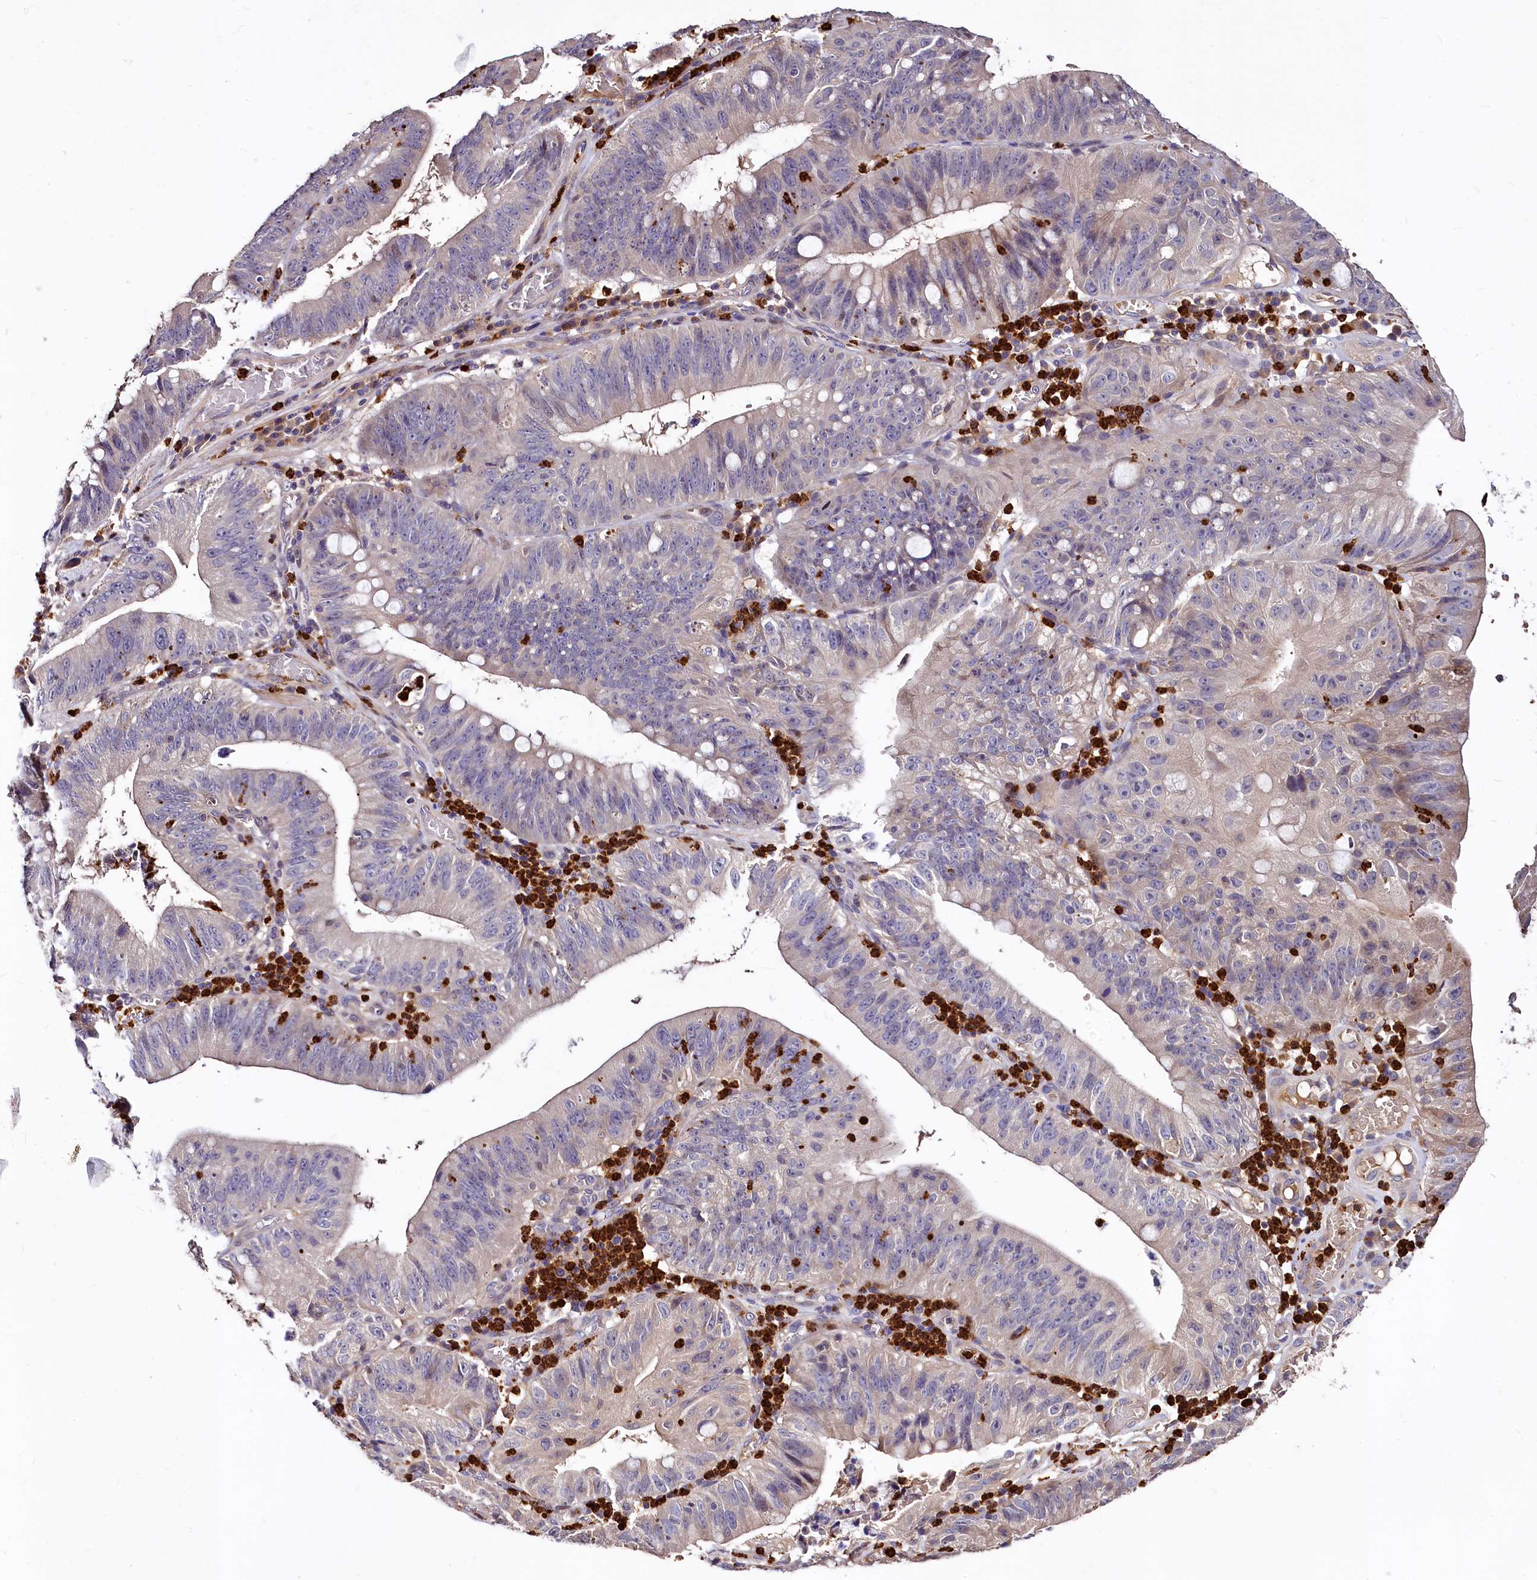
{"staining": {"intensity": "weak", "quantity": "<25%", "location": "cytoplasmic/membranous"}, "tissue": "stomach cancer", "cell_type": "Tumor cells", "image_type": "cancer", "snomed": [{"axis": "morphology", "description": "Adenocarcinoma, NOS"}, {"axis": "topography", "description": "Stomach"}], "caption": "High power microscopy micrograph of an immunohistochemistry histopathology image of stomach cancer, revealing no significant staining in tumor cells.", "gene": "ATG101", "patient": {"sex": "male", "age": 59}}